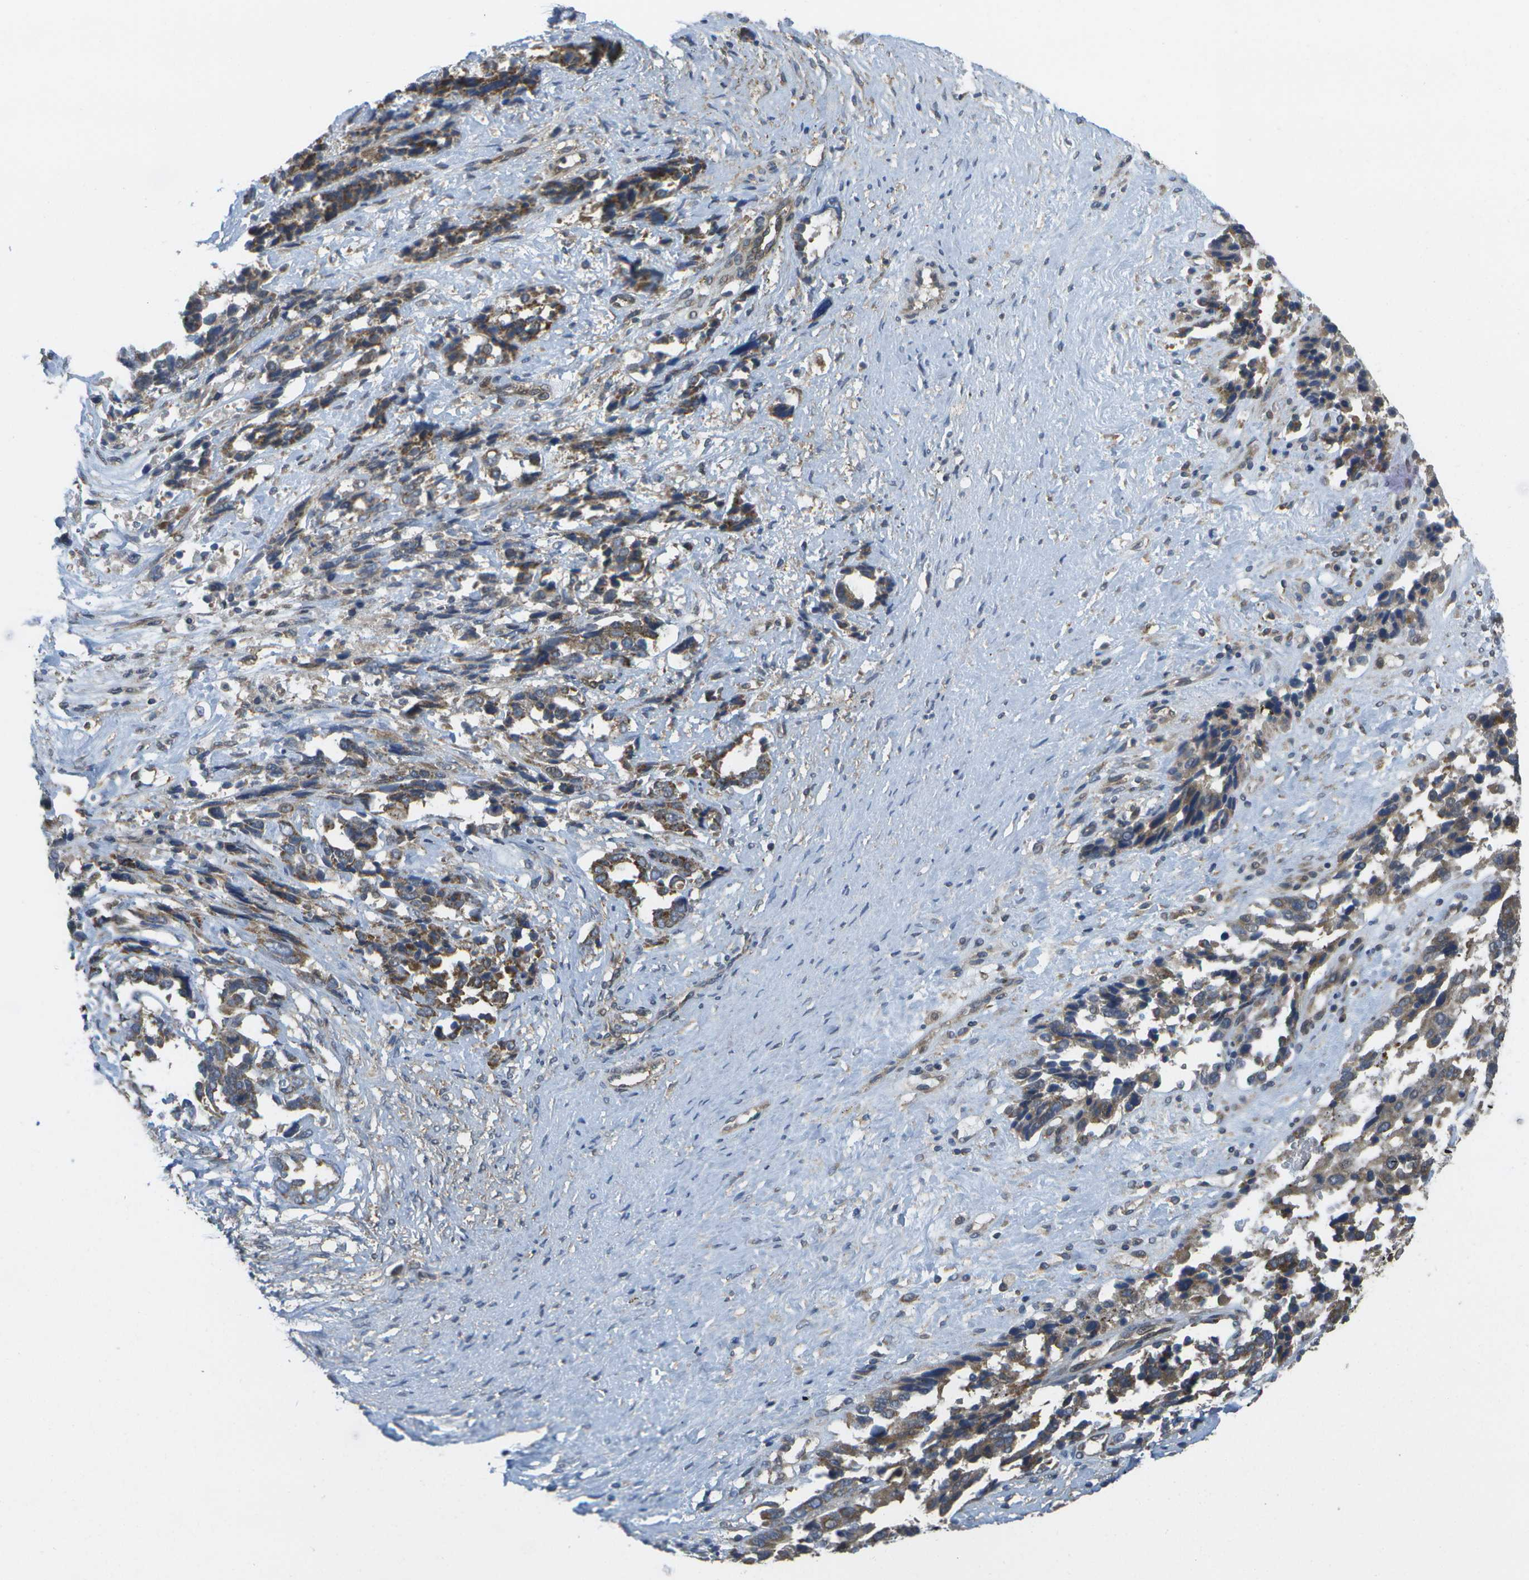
{"staining": {"intensity": "moderate", "quantity": ">75%", "location": "cytoplasmic/membranous"}, "tissue": "ovarian cancer", "cell_type": "Tumor cells", "image_type": "cancer", "snomed": [{"axis": "morphology", "description": "Cystadenocarcinoma, serous, NOS"}, {"axis": "topography", "description": "Ovary"}], "caption": "Serous cystadenocarcinoma (ovarian) tissue shows moderate cytoplasmic/membranous positivity in about >75% of tumor cells", "gene": "DPM3", "patient": {"sex": "female", "age": 44}}